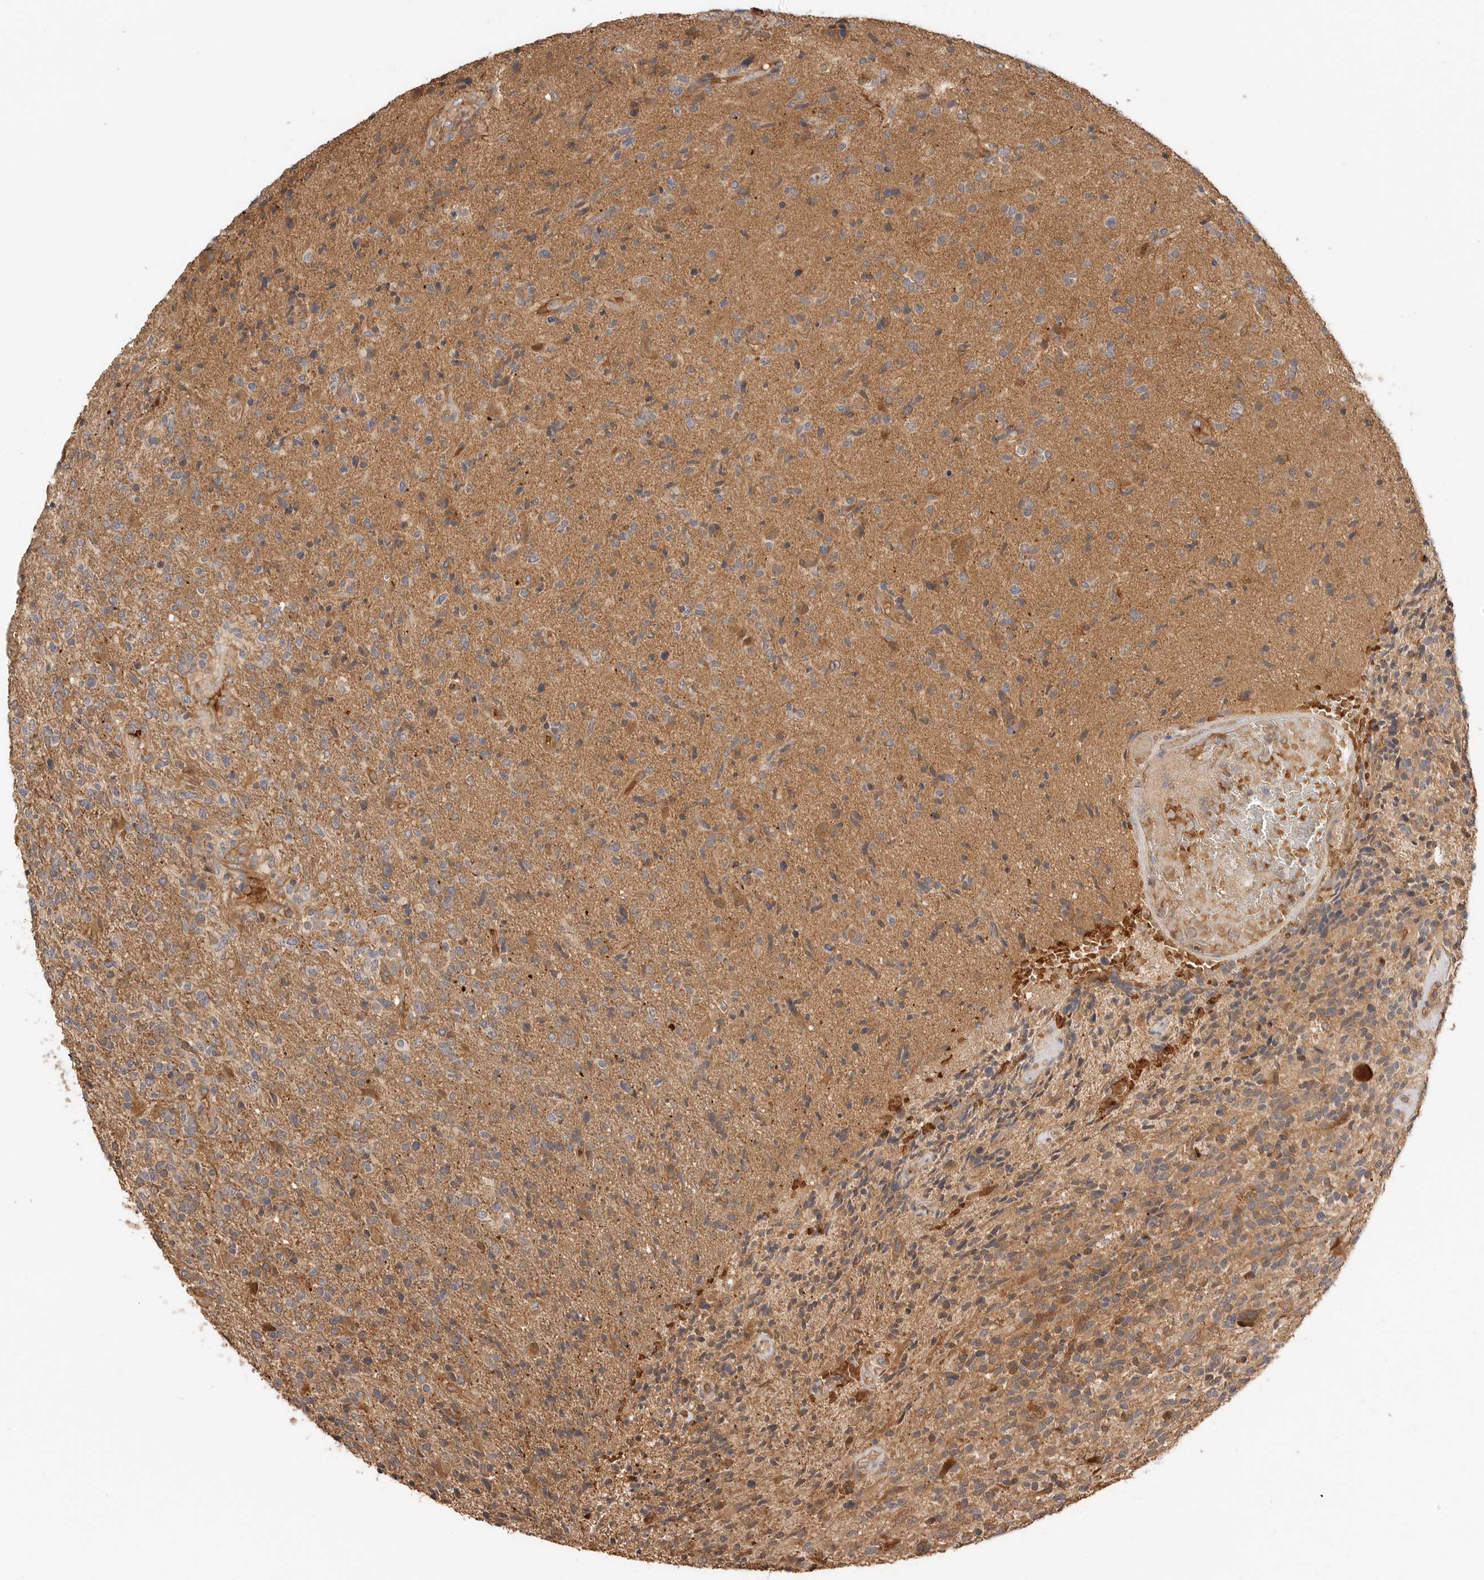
{"staining": {"intensity": "moderate", "quantity": "25%-75%", "location": "cytoplasmic/membranous"}, "tissue": "glioma", "cell_type": "Tumor cells", "image_type": "cancer", "snomed": [{"axis": "morphology", "description": "Glioma, malignant, High grade"}, {"axis": "topography", "description": "Brain"}], "caption": "The immunohistochemical stain highlights moderate cytoplasmic/membranous staining in tumor cells of glioma tissue.", "gene": "CLDN12", "patient": {"sex": "male", "age": 72}}